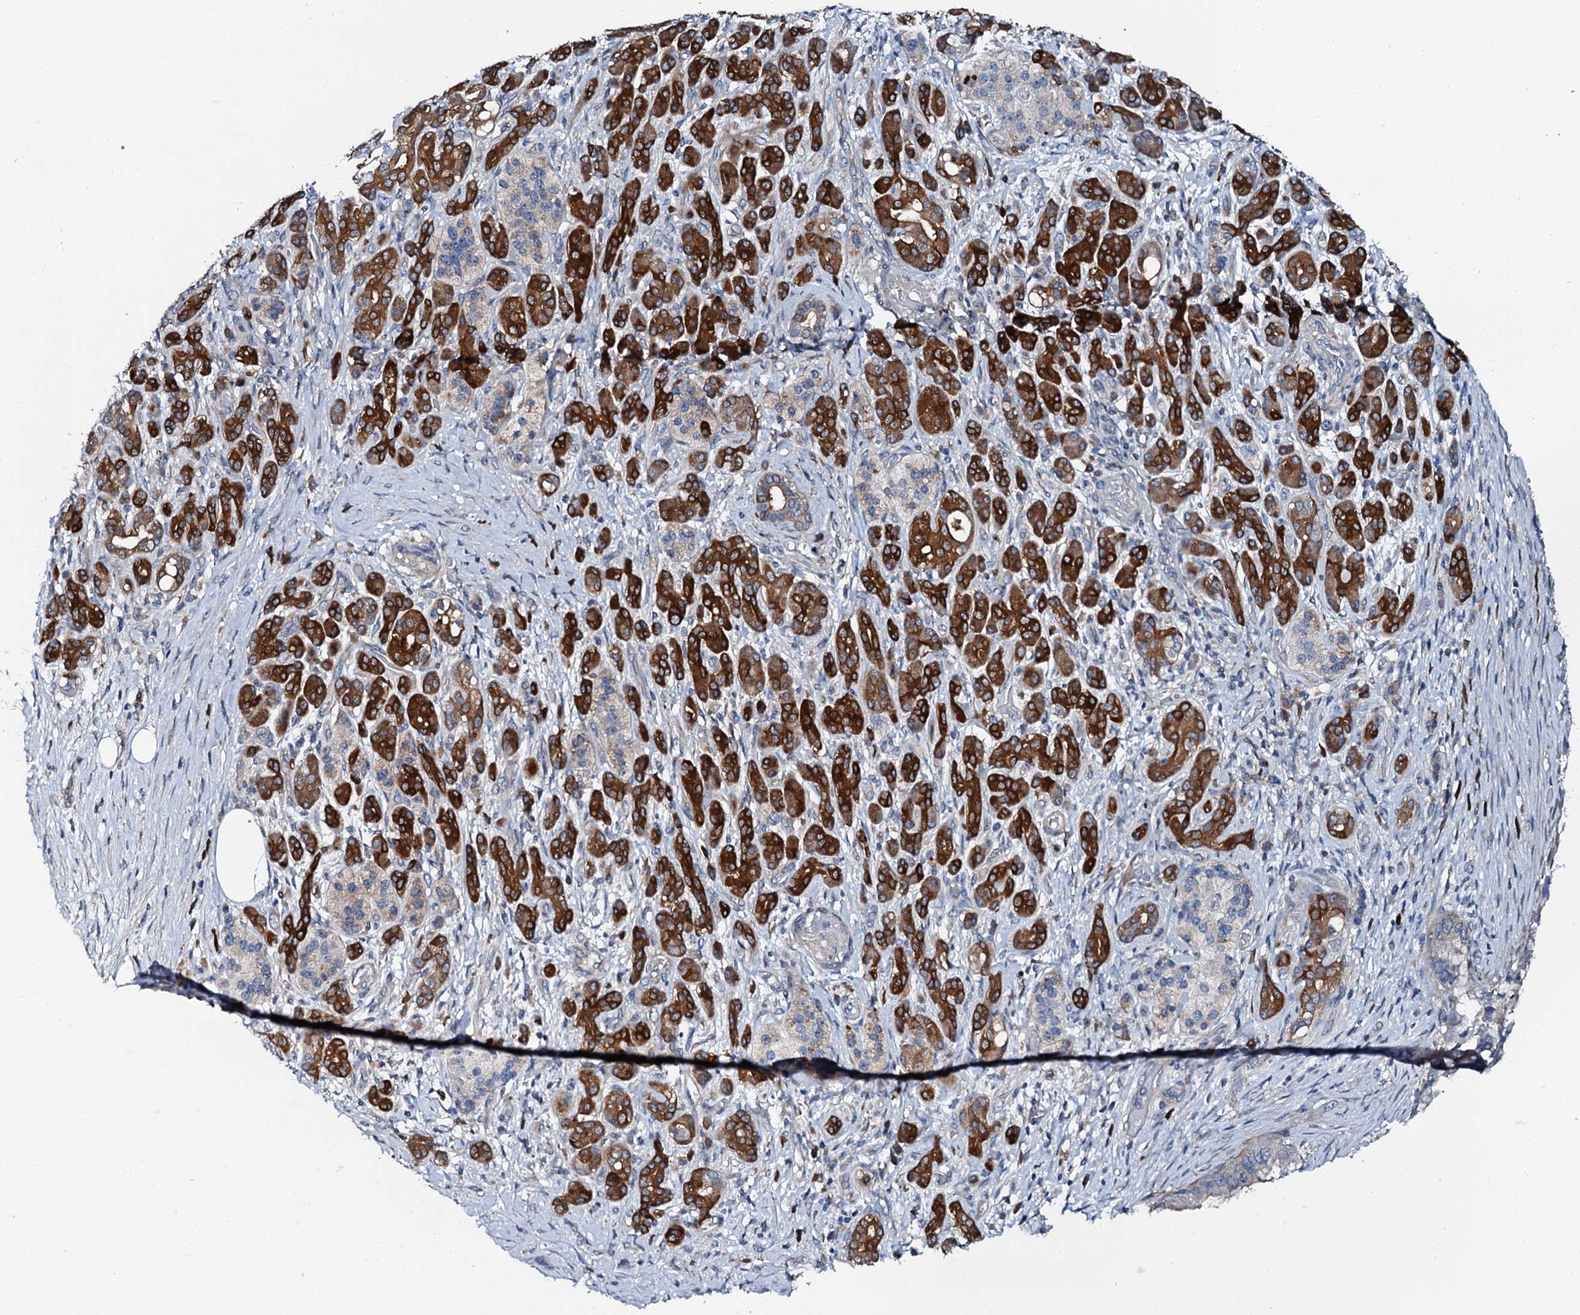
{"staining": {"intensity": "strong", "quantity": ">75%", "location": "cytoplasmic/membranous"}, "tissue": "pancreatic cancer", "cell_type": "Tumor cells", "image_type": "cancer", "snomed": [{"axis": "morphology", "description": "Adenocarcinoma, NOS"}, {"axis": "topography", "description": "Pancreas"}], "caption": "Immunohistochemistry of pancreatic cancer reveals high levels of strong cytoplasmic/membranous staining in approximately >75% of tumor cells.", "gene": "GFOD2", "patient": {"sex": "female", "age": 73}}